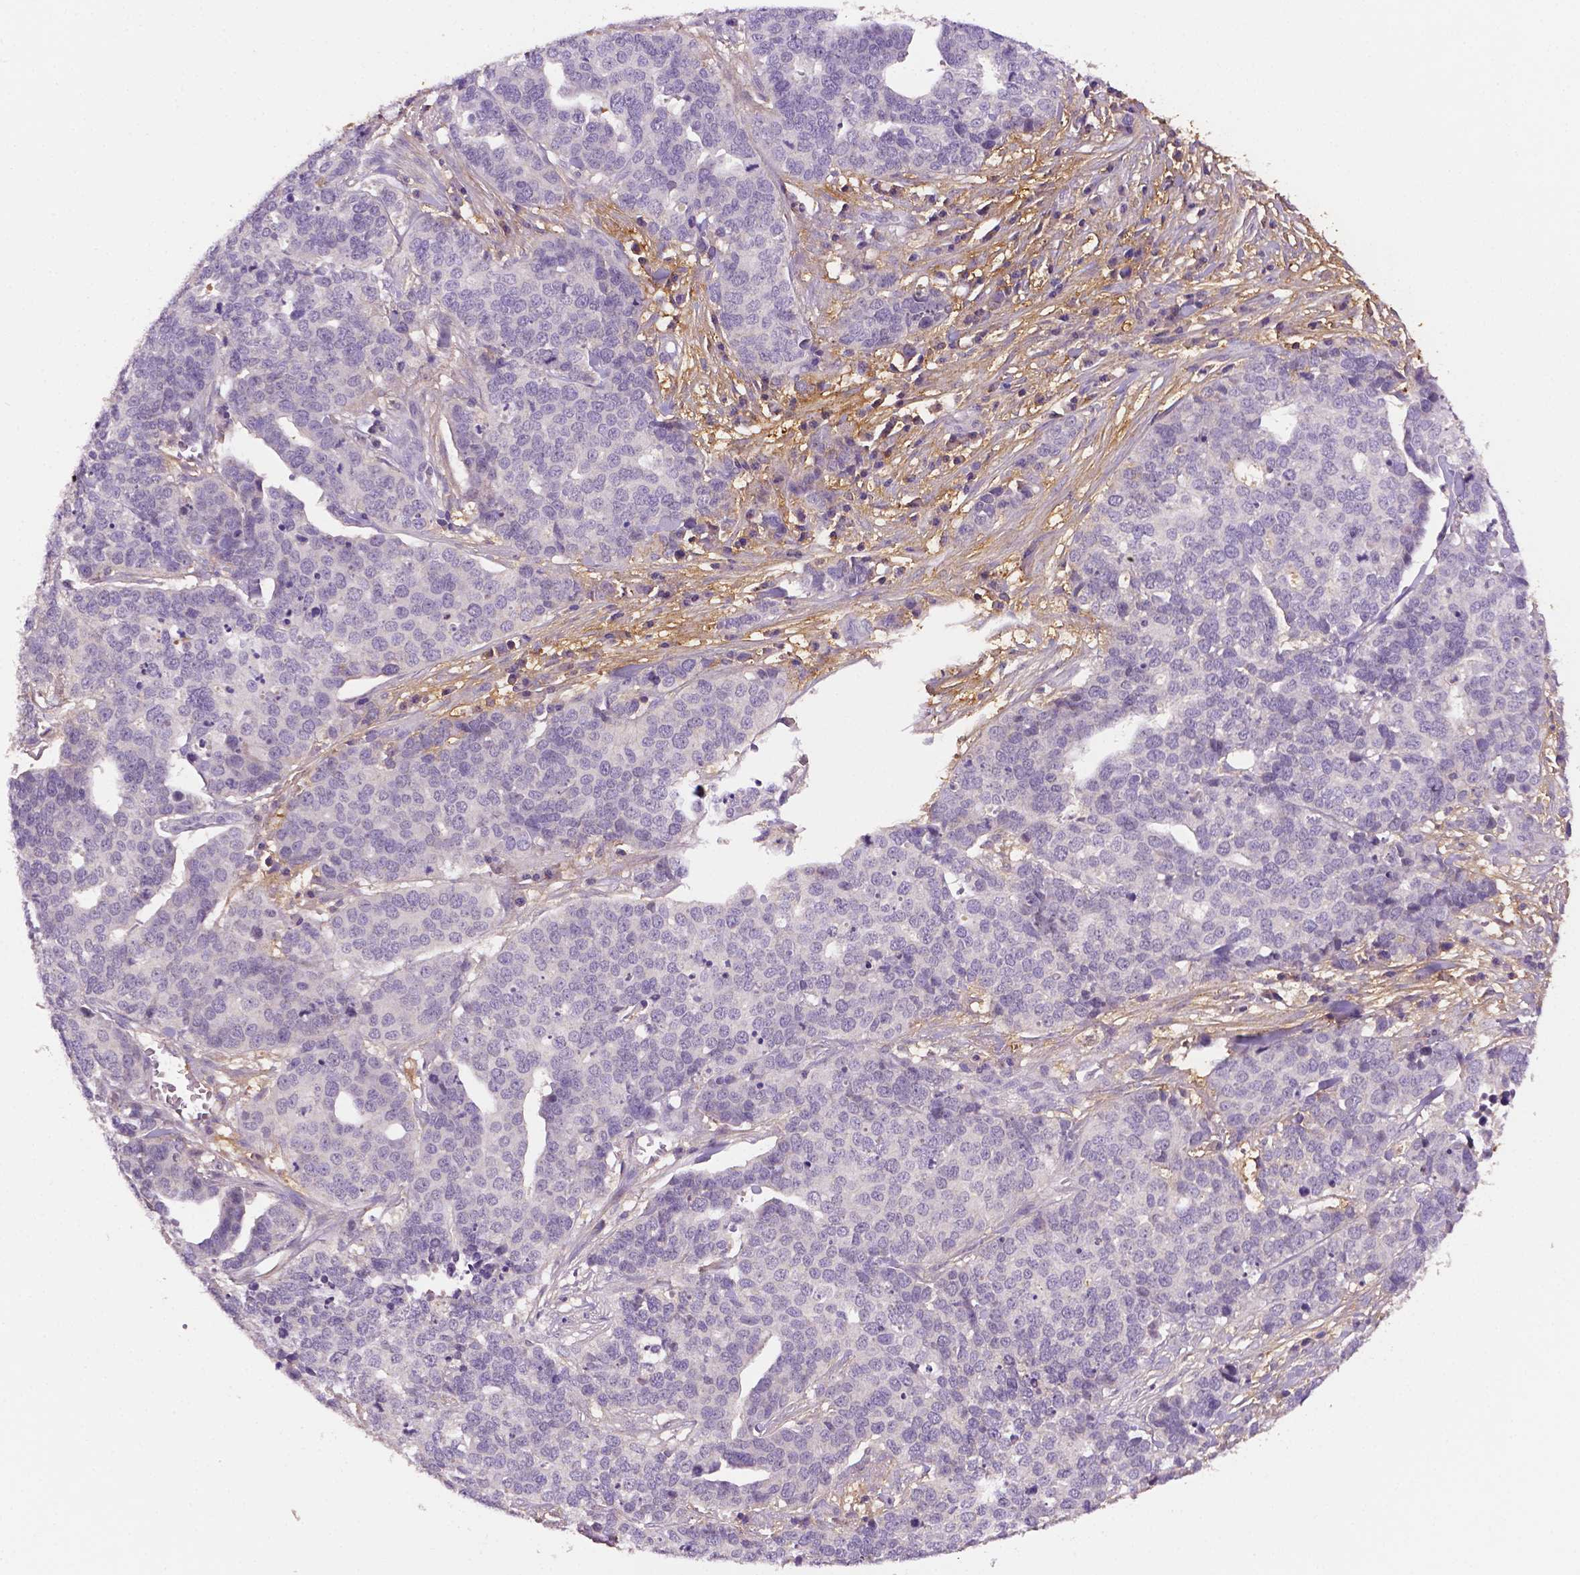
{"staining": {"intensity": "negative", "quantity": "none", "location": "none"}, "tissue": "ovarian cancer", "cell_type": "Tumor cells", "image_type": "cancer", "snomed": [{"axis": "morphology", "description": "Carcinoma, endometroid"}, {"axis": "topography", "description": "Ovary"}], "caption": "Immunohistochemistry (IHC) histopathology image of human ovarian cancer (endometroid carcinoma) stained for a protein (brown), which shows no staining in tumor cells. (DAB (3,3'-diaminobenzidine) immunohistochemistry visualized using brightfield microscopy, high magnification).", "gene": "FBLN1", "patient": {"sex": "female", "age": 65}}